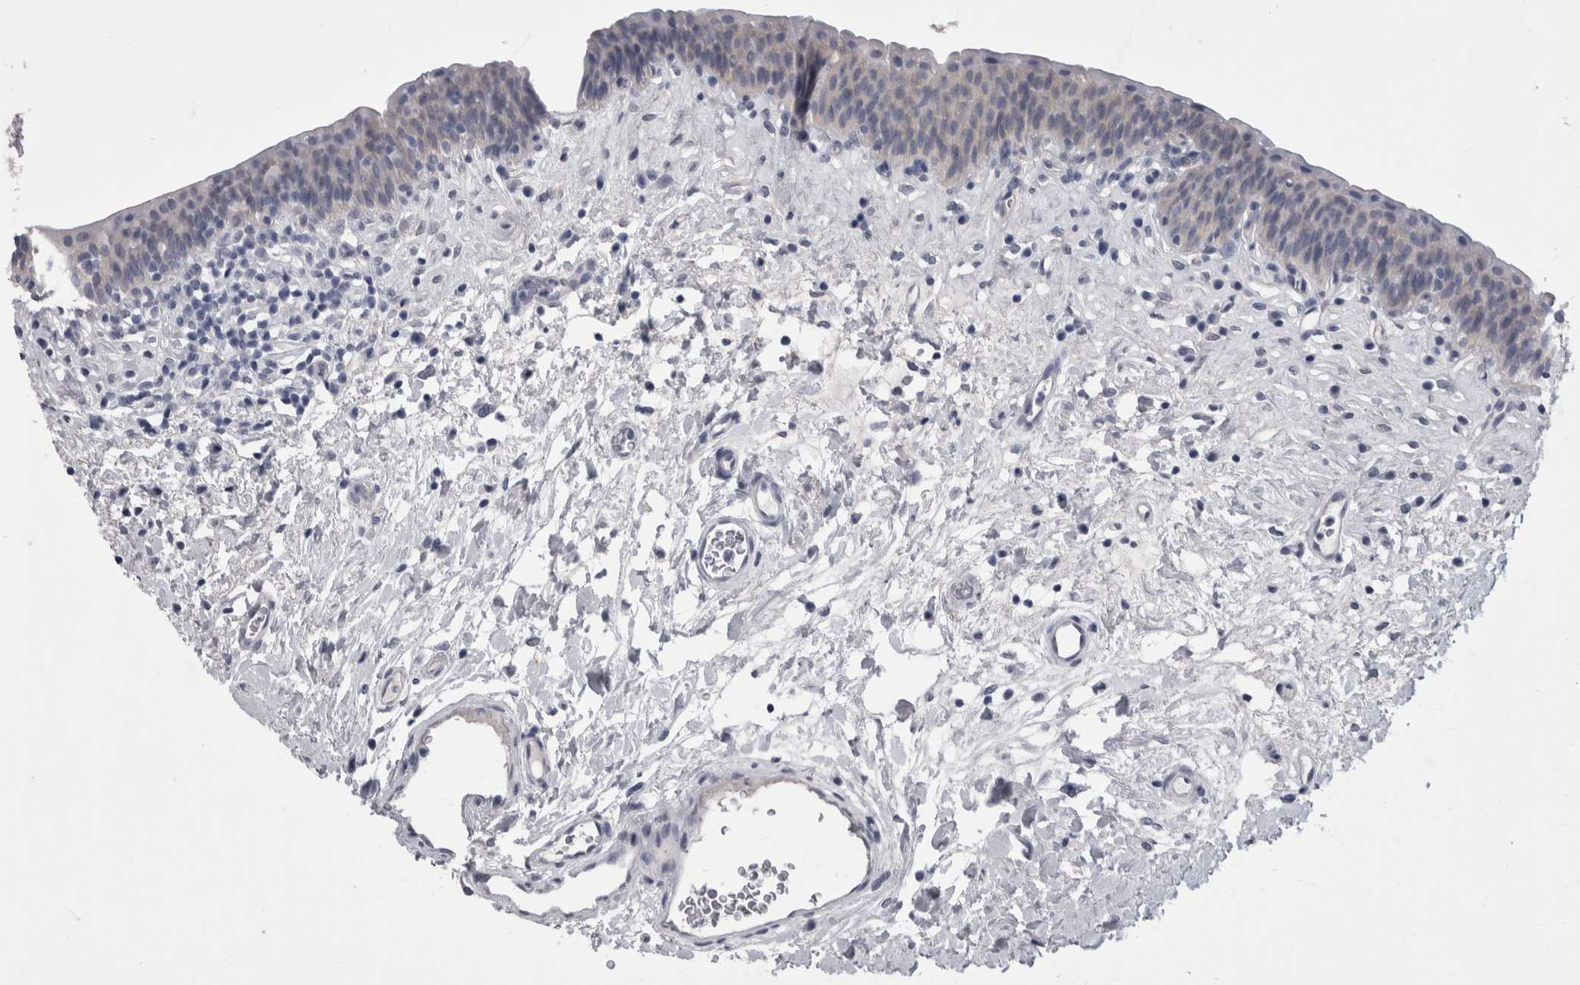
{"staining": {"intensity": "negative", "quantity": "none", "location": "none"}, "tissue": "urinary bladder", "cell_type": "Urothelial cells", "image_type": "normal", "snomed": [{"axis": "morphology", "description": "Normal tissue, NOS"}, {"axis": "topography", "description": "Urinary bladder"}], "caption": "IHC histopathology image of benign urinary bladder stained for a protein (brown), which shows no staining in urothelial cells.", "gene": "AFMID", "patient": {"sex": "male", "age": 83}}